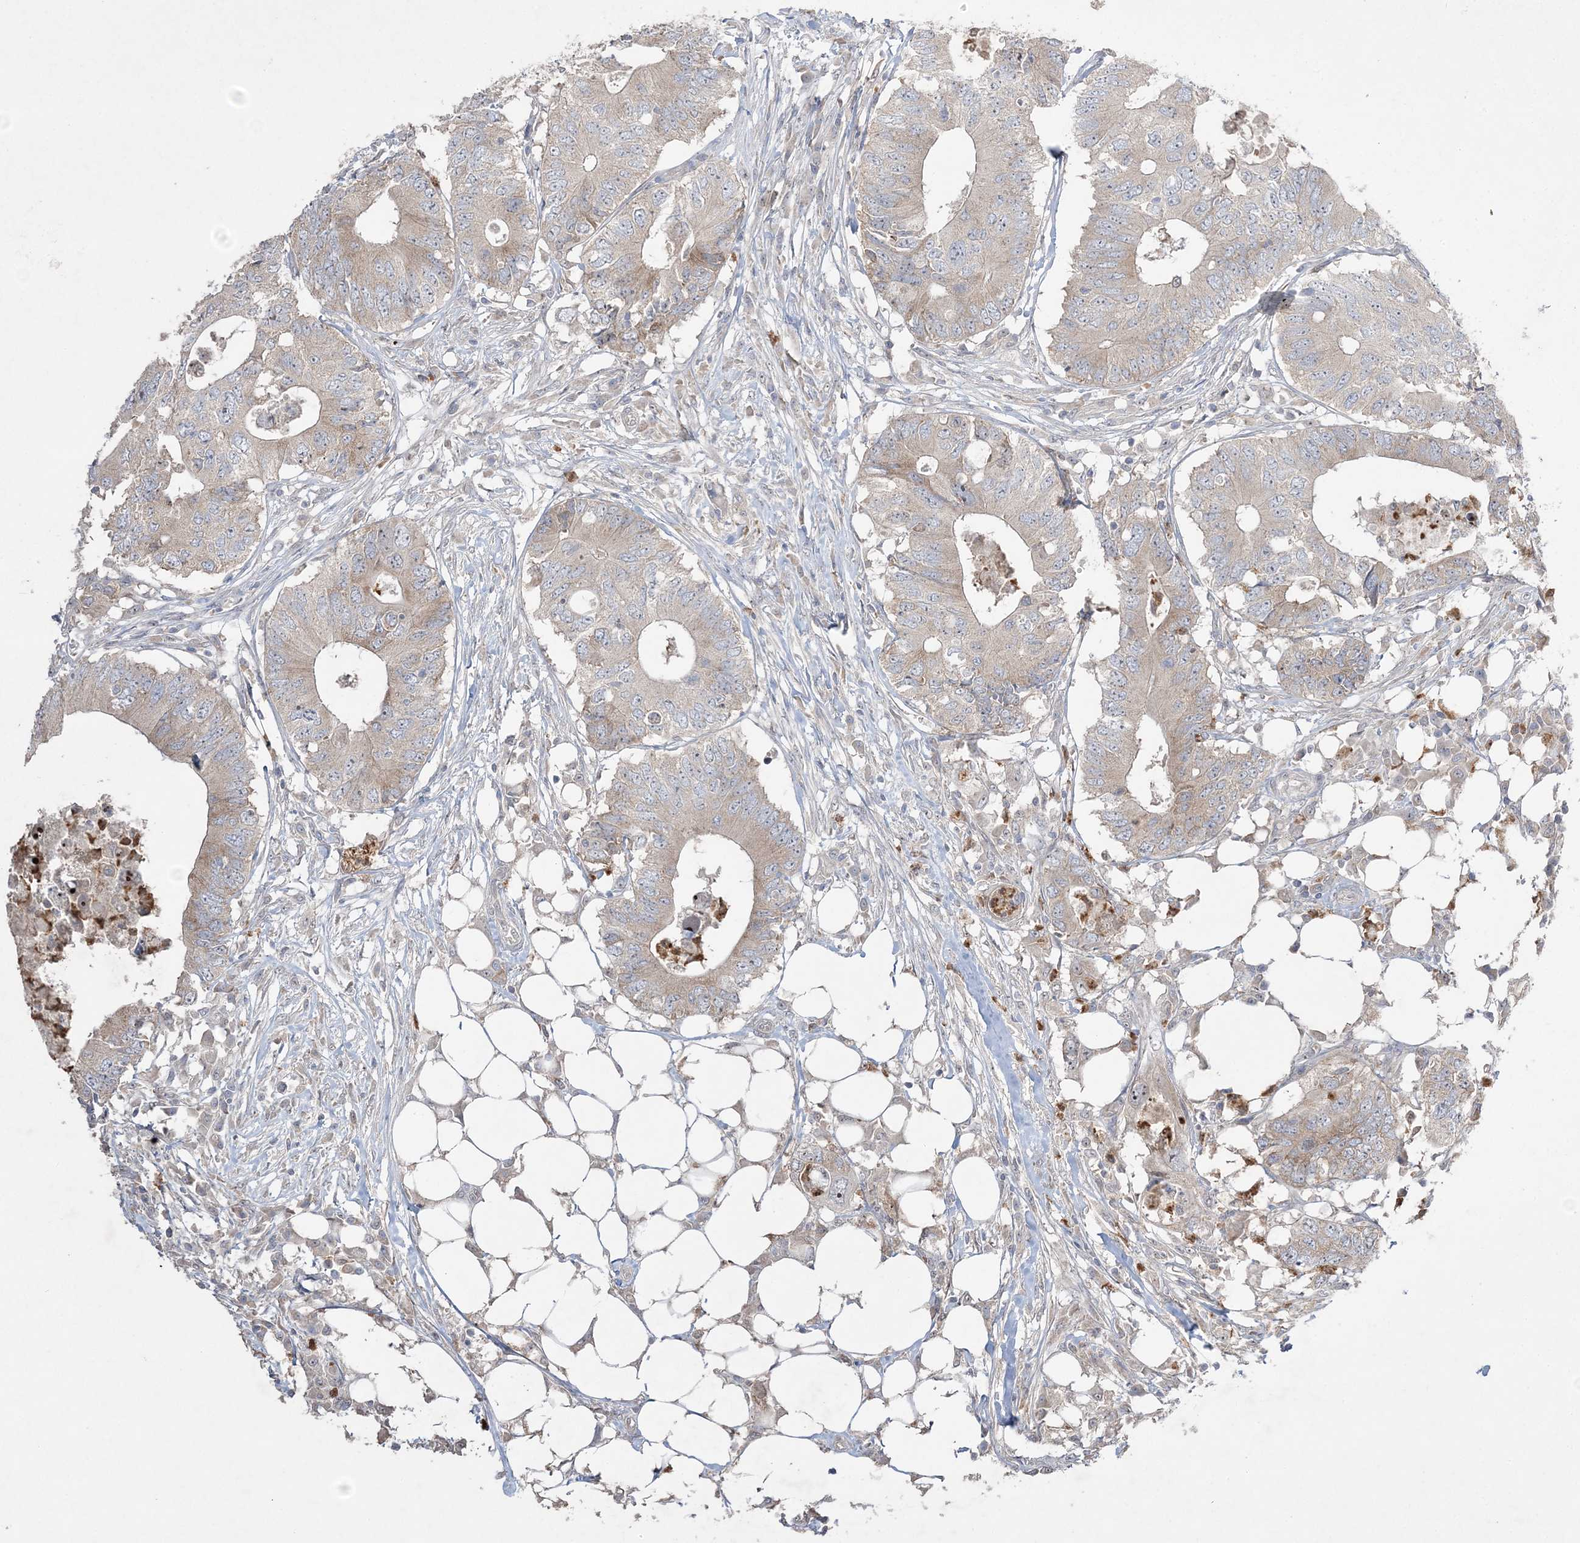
{"staining": {"intensity": "weak", "quantity": "25%-75%", "location": "cytoplasmic/membranous"}, "tissue": "colorectal cancer", "cell_type": "Tumor cells", "image_type": "cancer", "snomed": [{"axis": "morphology", "description": "Adenocarcinoma, NOS"}, {"axis": "topography", "description": "Colon"}], "caption": "Human colorectal cancer stained with a brown dye shows weak cytoplasmic/membranous positive expression in about 25%-75% of tumor cells.", "gene": "NOP16", "patient": {"sex": "male", "age": 71}}